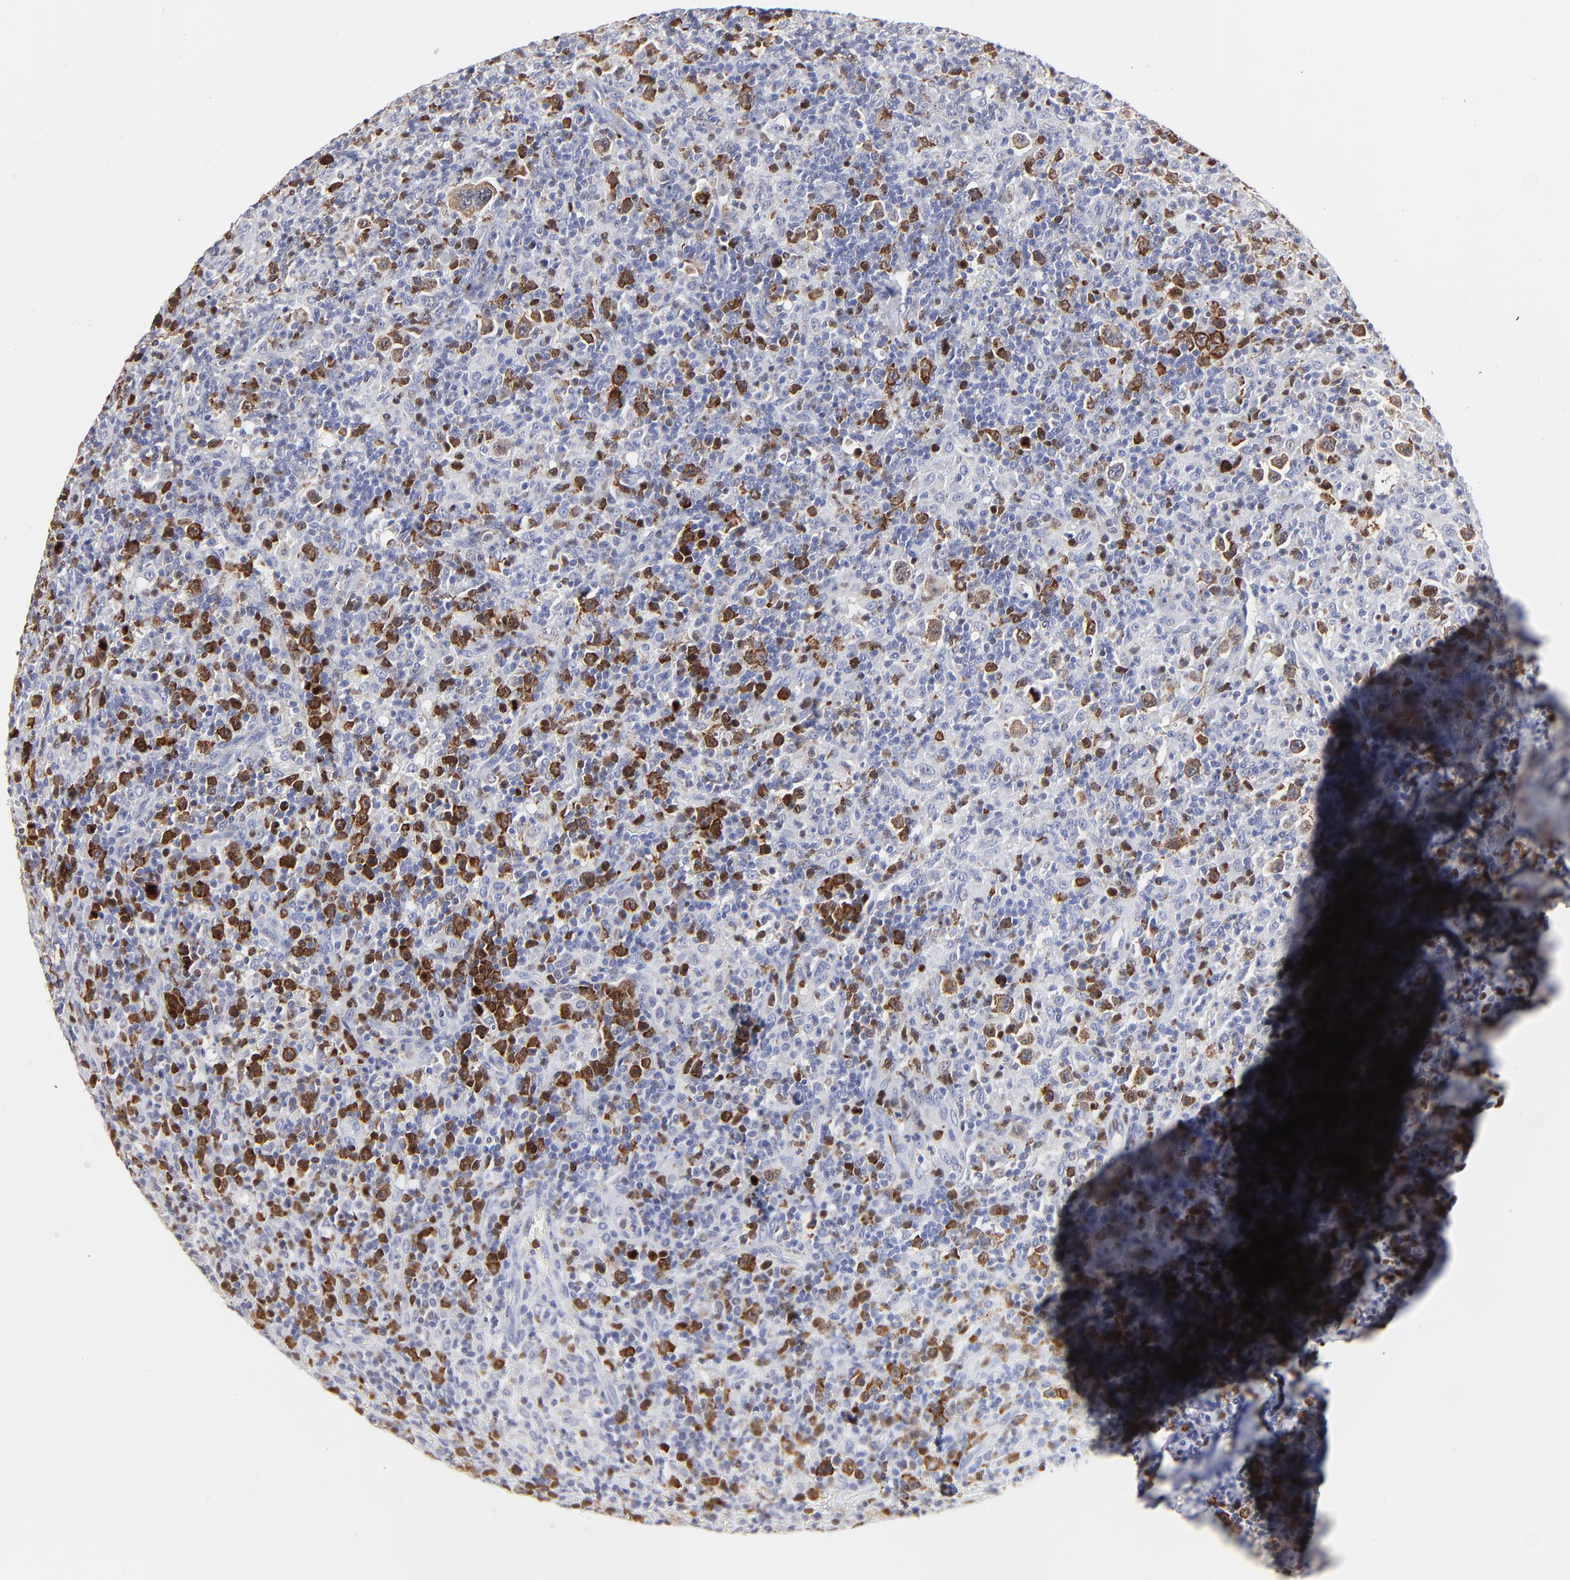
{"staining": {"intensity": "strong", "quantity": "<25%", "location": "cytoplasmic/membranous,nuclear"}, "tissue": "lymphoma", "cell_type": "Tumor cells", "image_type": "cancer", "snomed": [{"axis": "morphology", "description": "Hodgkin's disease, NOS"}, {"axis": "topography", "description": "Lymph node"}], "caption": "Immunohistochemistry (IHC) (DAB (3,3'-diaminobenzidine)) staining of human lymphoma exhibits strong cytoplasmic/membranous and nuclear protein expression in approximately <25% of tumor cells.", "gene": "NCAPH", "patient": {"sex": "male", "age": 65}}